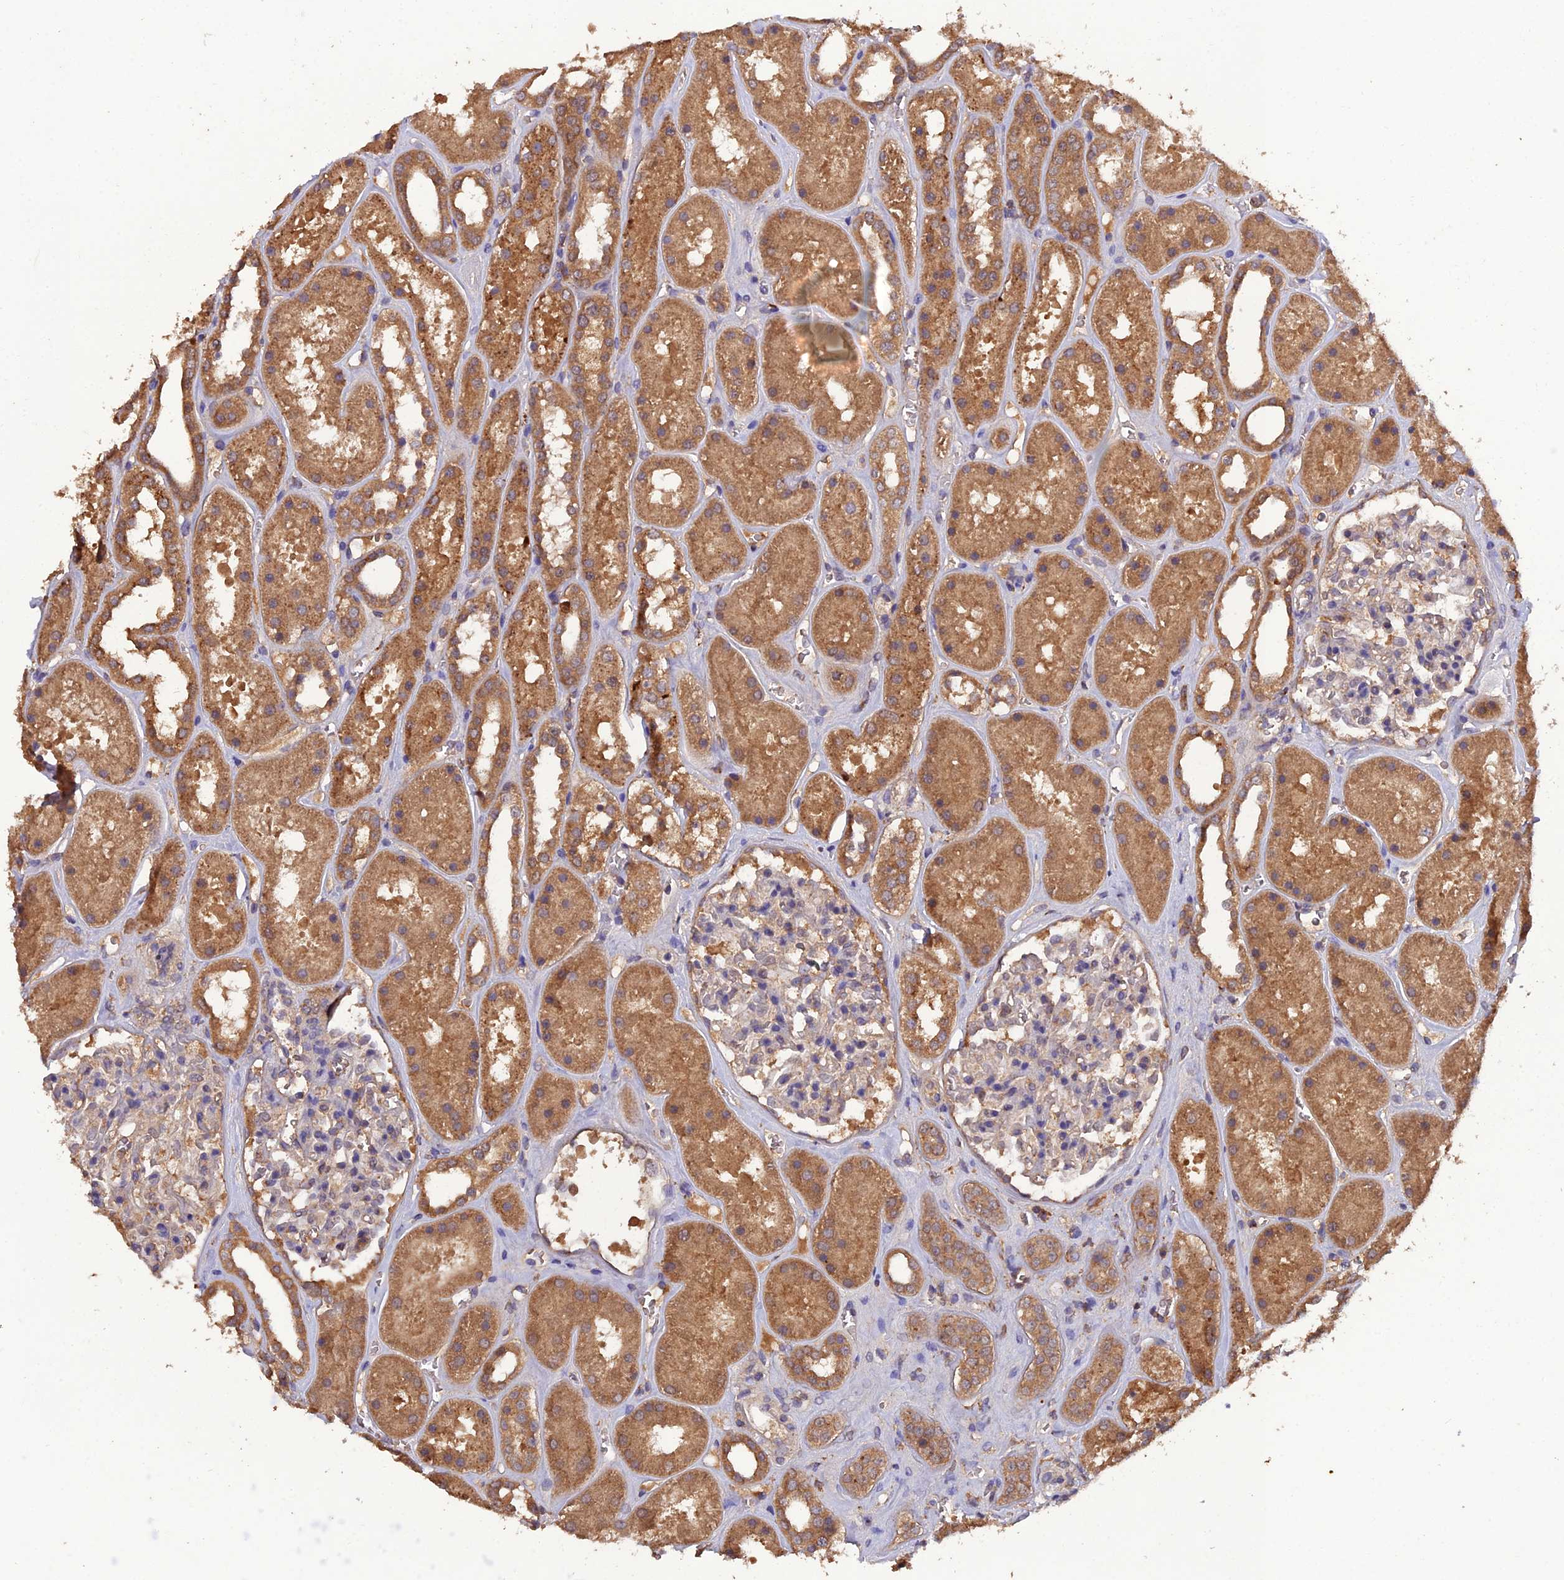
{"staining": {"intensity": "moderate", "quantity": "<25%", "location": "cytoplasmic/membranous"}, "tissue": "kidney", "cell_type": "Cells in glomeruli", "image_type": "normal", "snomed": [{"axis": "morphology", "description": "Normal tissue, NOS"}, {"axis": "topography", "description": "Kidney"}], "caption": "High-power microscopy captured an immunohistochemistry (IHC) micrograph of benign kidney, revealing moderate cytoplasmic/membranous expression in approximately <25% of cells in glomeruli.", "gene": "TMEM258", "patient": {"sex": "female", "age": 41}}